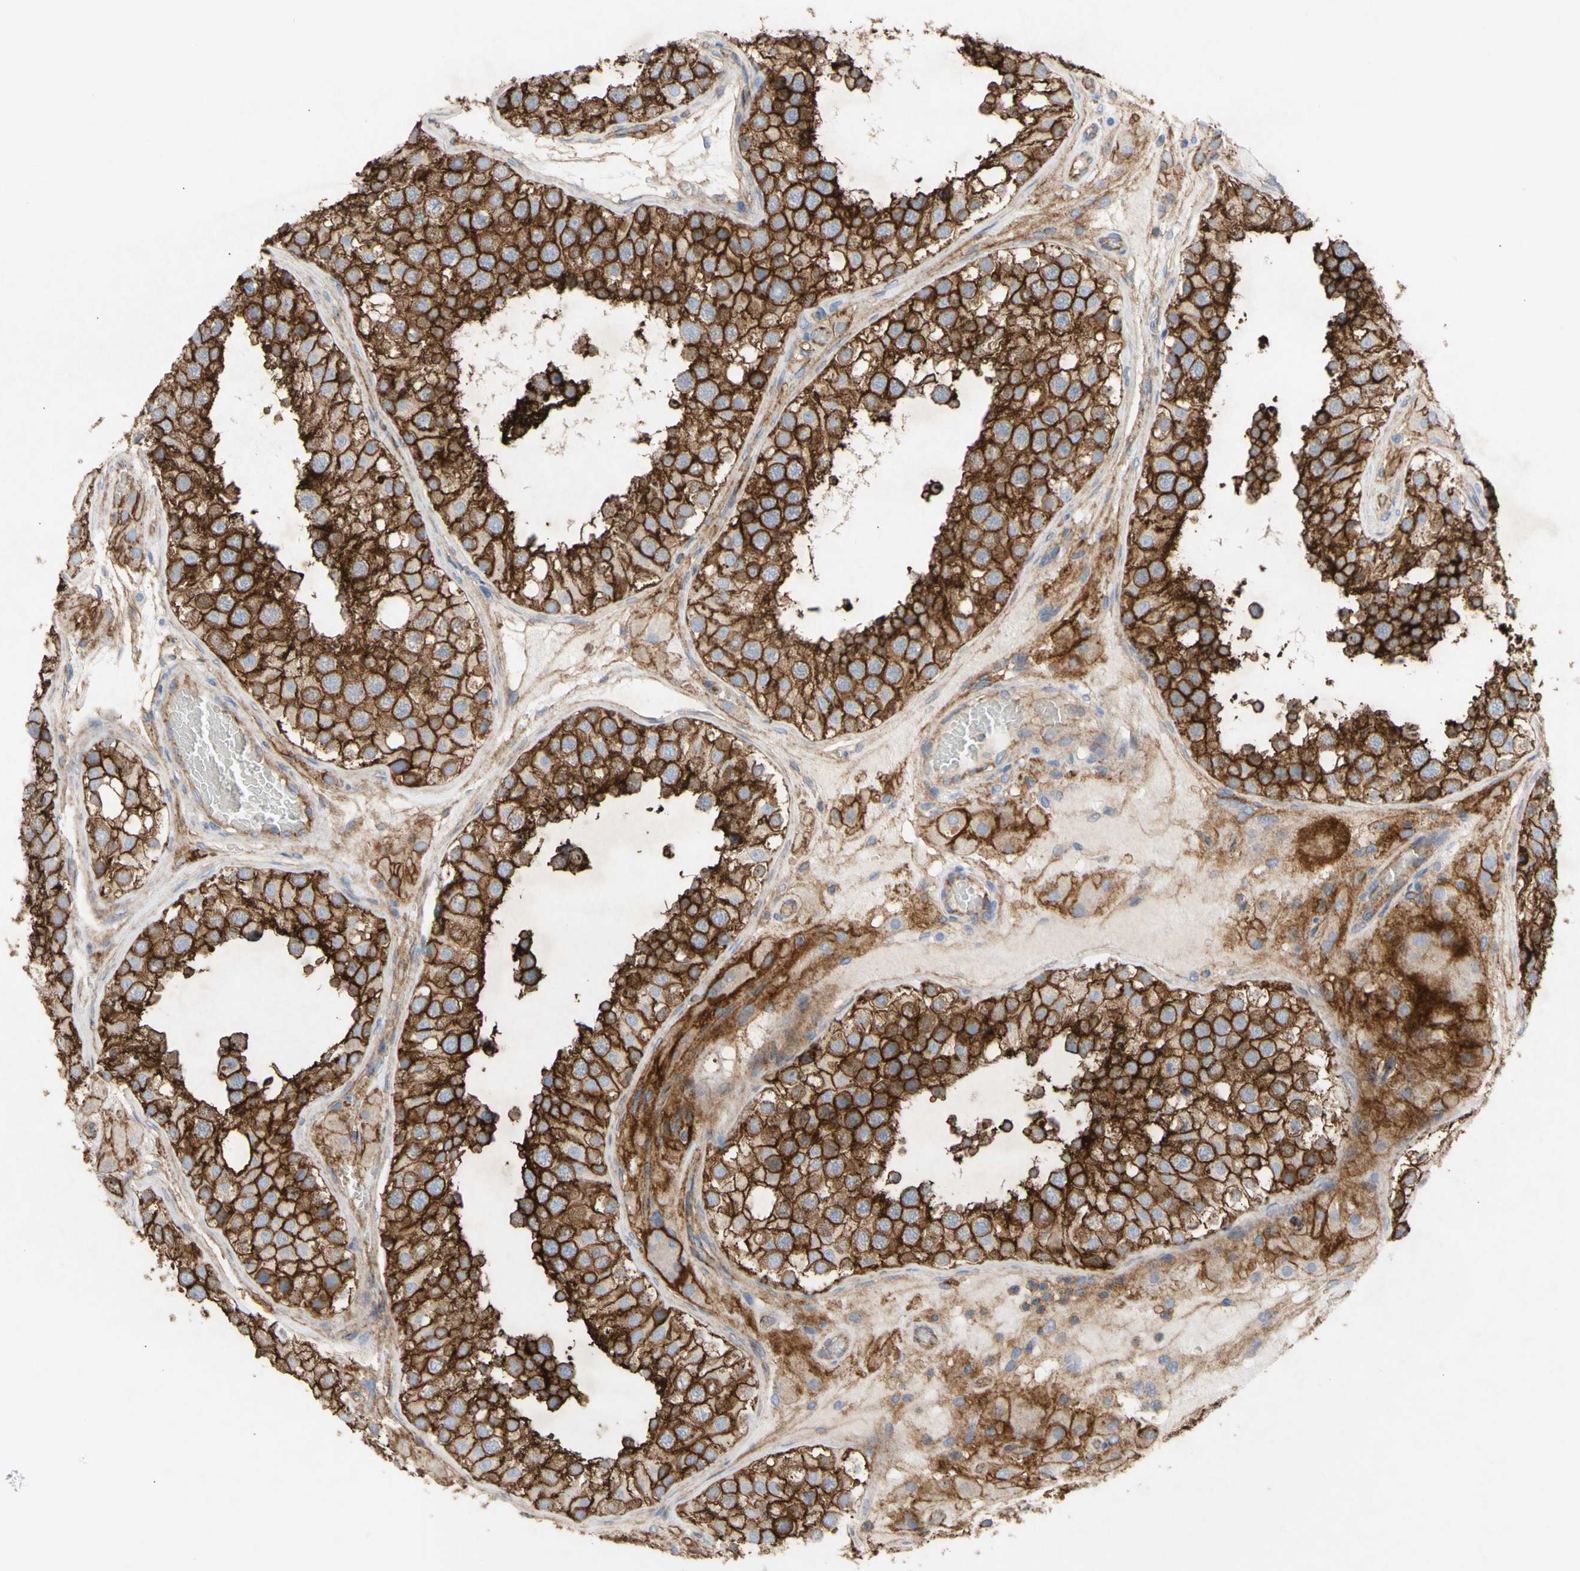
{"staining": {"intensity": "strong", "quantity": ">75%", "location": "cytoplasmic/membranous"}, "tissue": "testis", "cell_type": "Cells in seminiferous ducts", "image_type": "normal", "snomed": [{"axis": "morphology", "description": "Normal tissue, NOS"}, {"axis": "topography", "description": "Testis"}], "caption": "Strong cytoplasmic/membranous expression for a protein is identified in about >75% of cells in seminiferous ducts of unremarkable testis using immunohistochemistry (IHC).", "gene": "ATP2A3", "patient": {"sex": "male", "age": 26}}